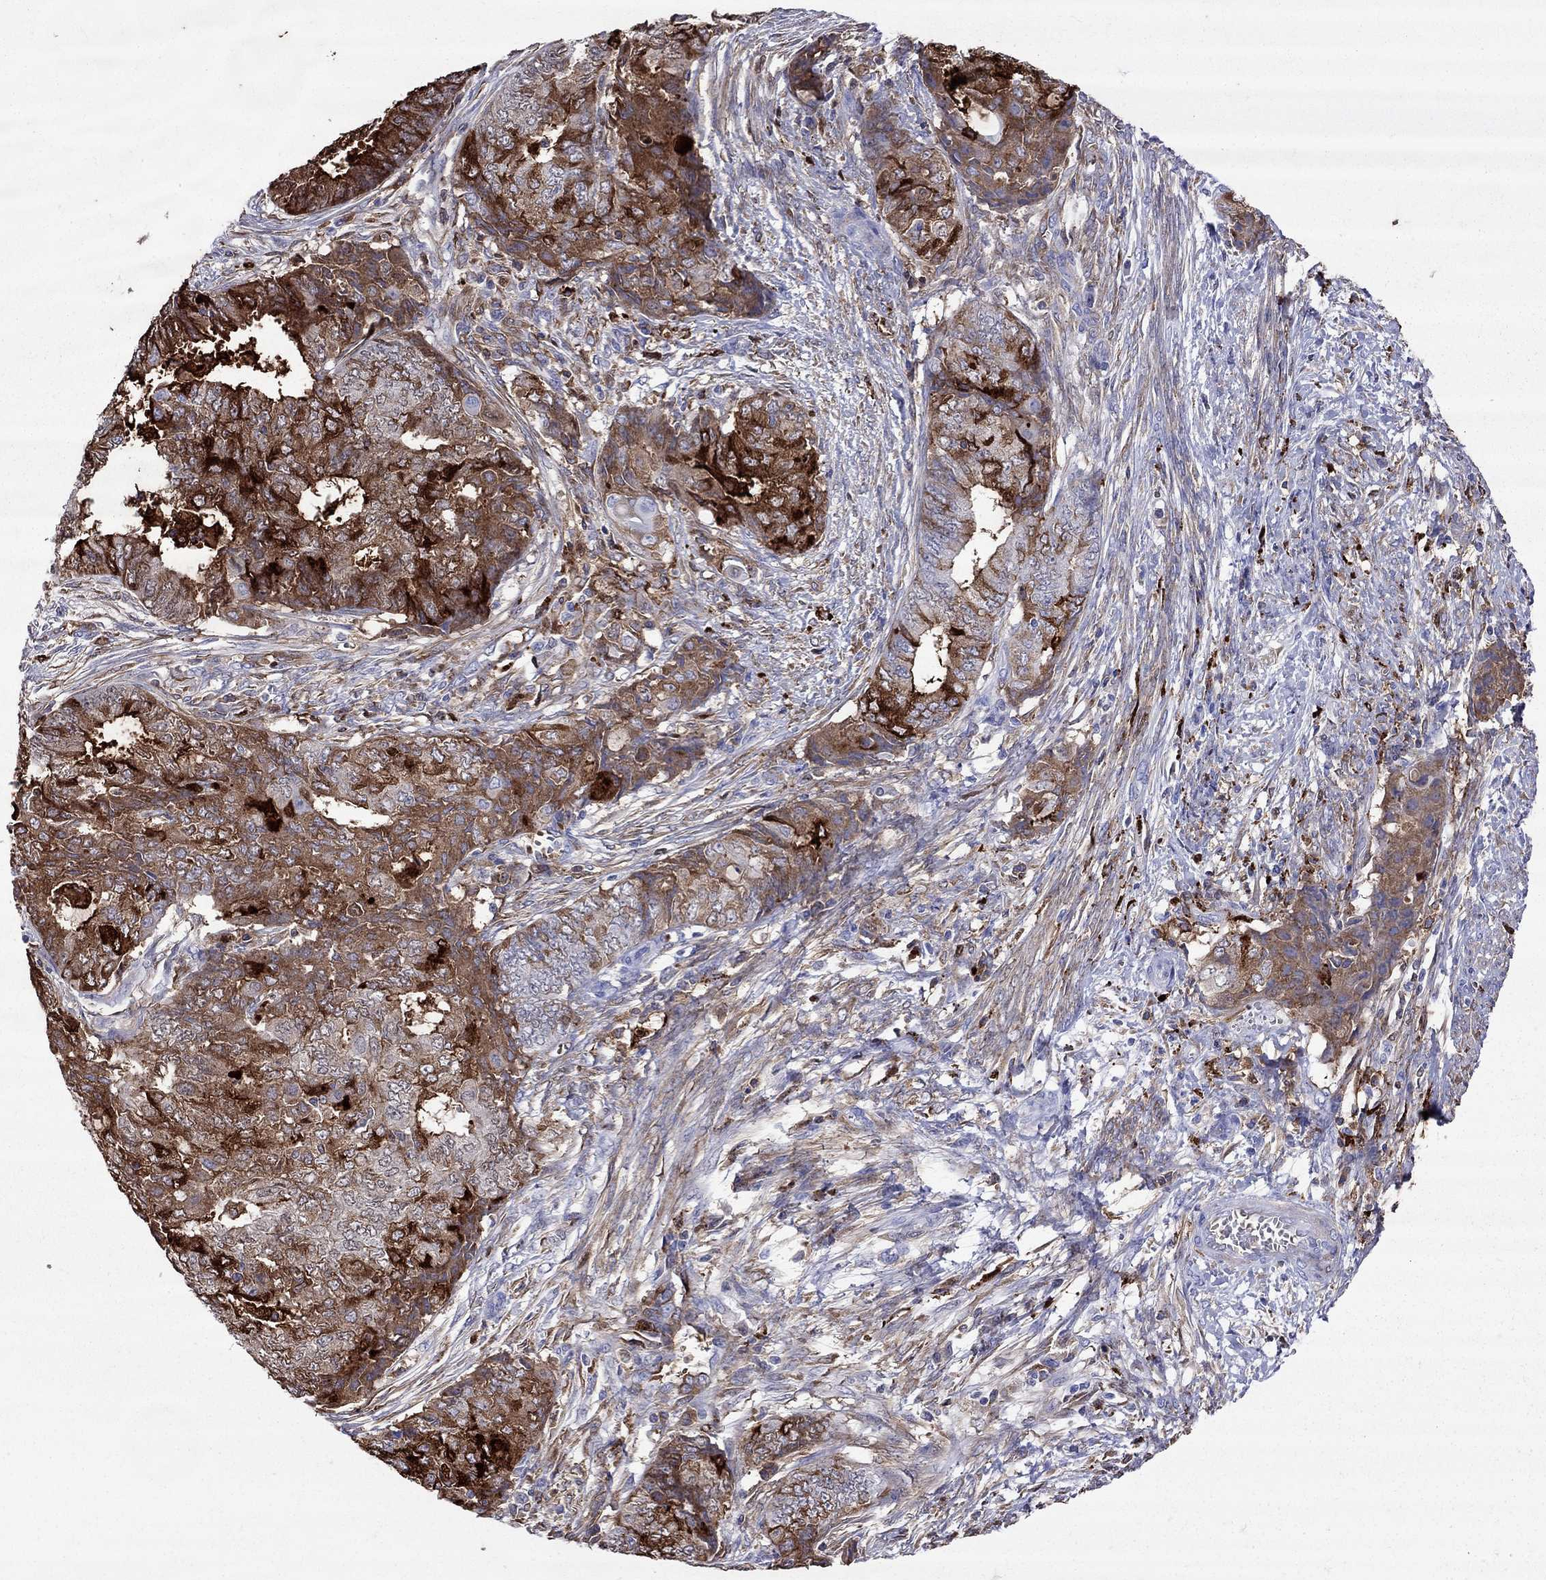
{"staining": {"intensity": "strong", "quantity": "25%-75%", "location": "cytoplasmic/membranous"}, "tissue": "endometrial cancer", "cell_type": "Tumor cells", "image_type": "cancer", "snomed": [{"axis": "morphology", "description": "Adenocarcinoma, NOS"}, {"axis": "topography", "description": "Endometrium"}], "caption": "Immunohistochemical staining of human endometrial adenocarcinoma displays strong cytoplasmic/membranous protein staining in about 25%-75% of tumor cells.", "gene": "SERPINA3", "patient": {"sex": "female", "age": 62}}